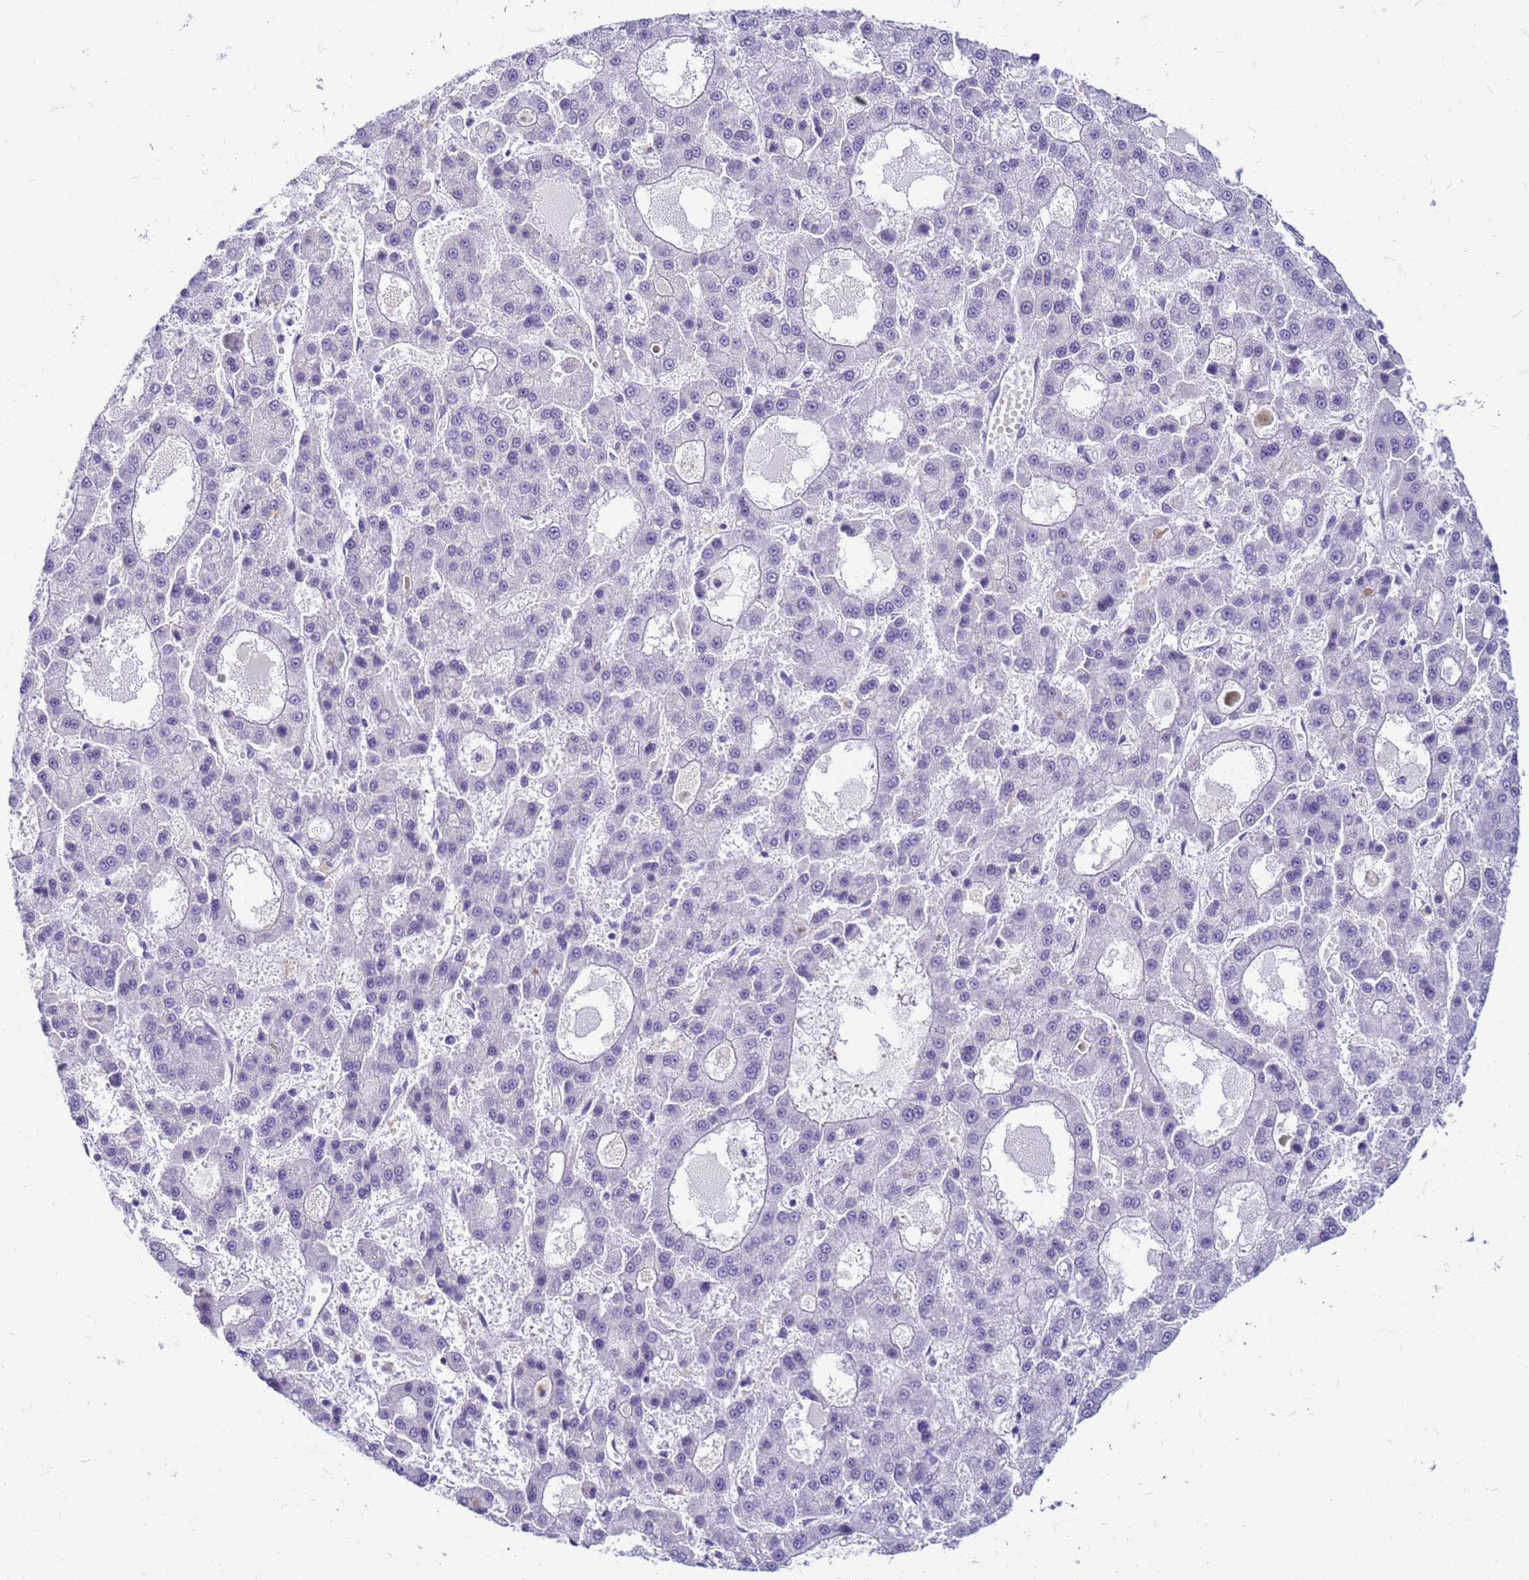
{"staining": {"intensity": "negative", "quantity": "none", "location": "none"}, "tissue": "liver cancer", "cell_type": "Tumor cells", "image_type": "cancer", "snomed": [{"axis": "morphology", "description": "Carcinoma, Hepatocellular, NOS"}, {"axis": "topography", "description": "Liver"}], "caption": "This is an immunohistochemistry (IHC) image of human liver hepatocellular carcinoma. There is no expression in tumor cells.", "gene": "CFAP100", "patient": {"sex": "male", "age": 70}}